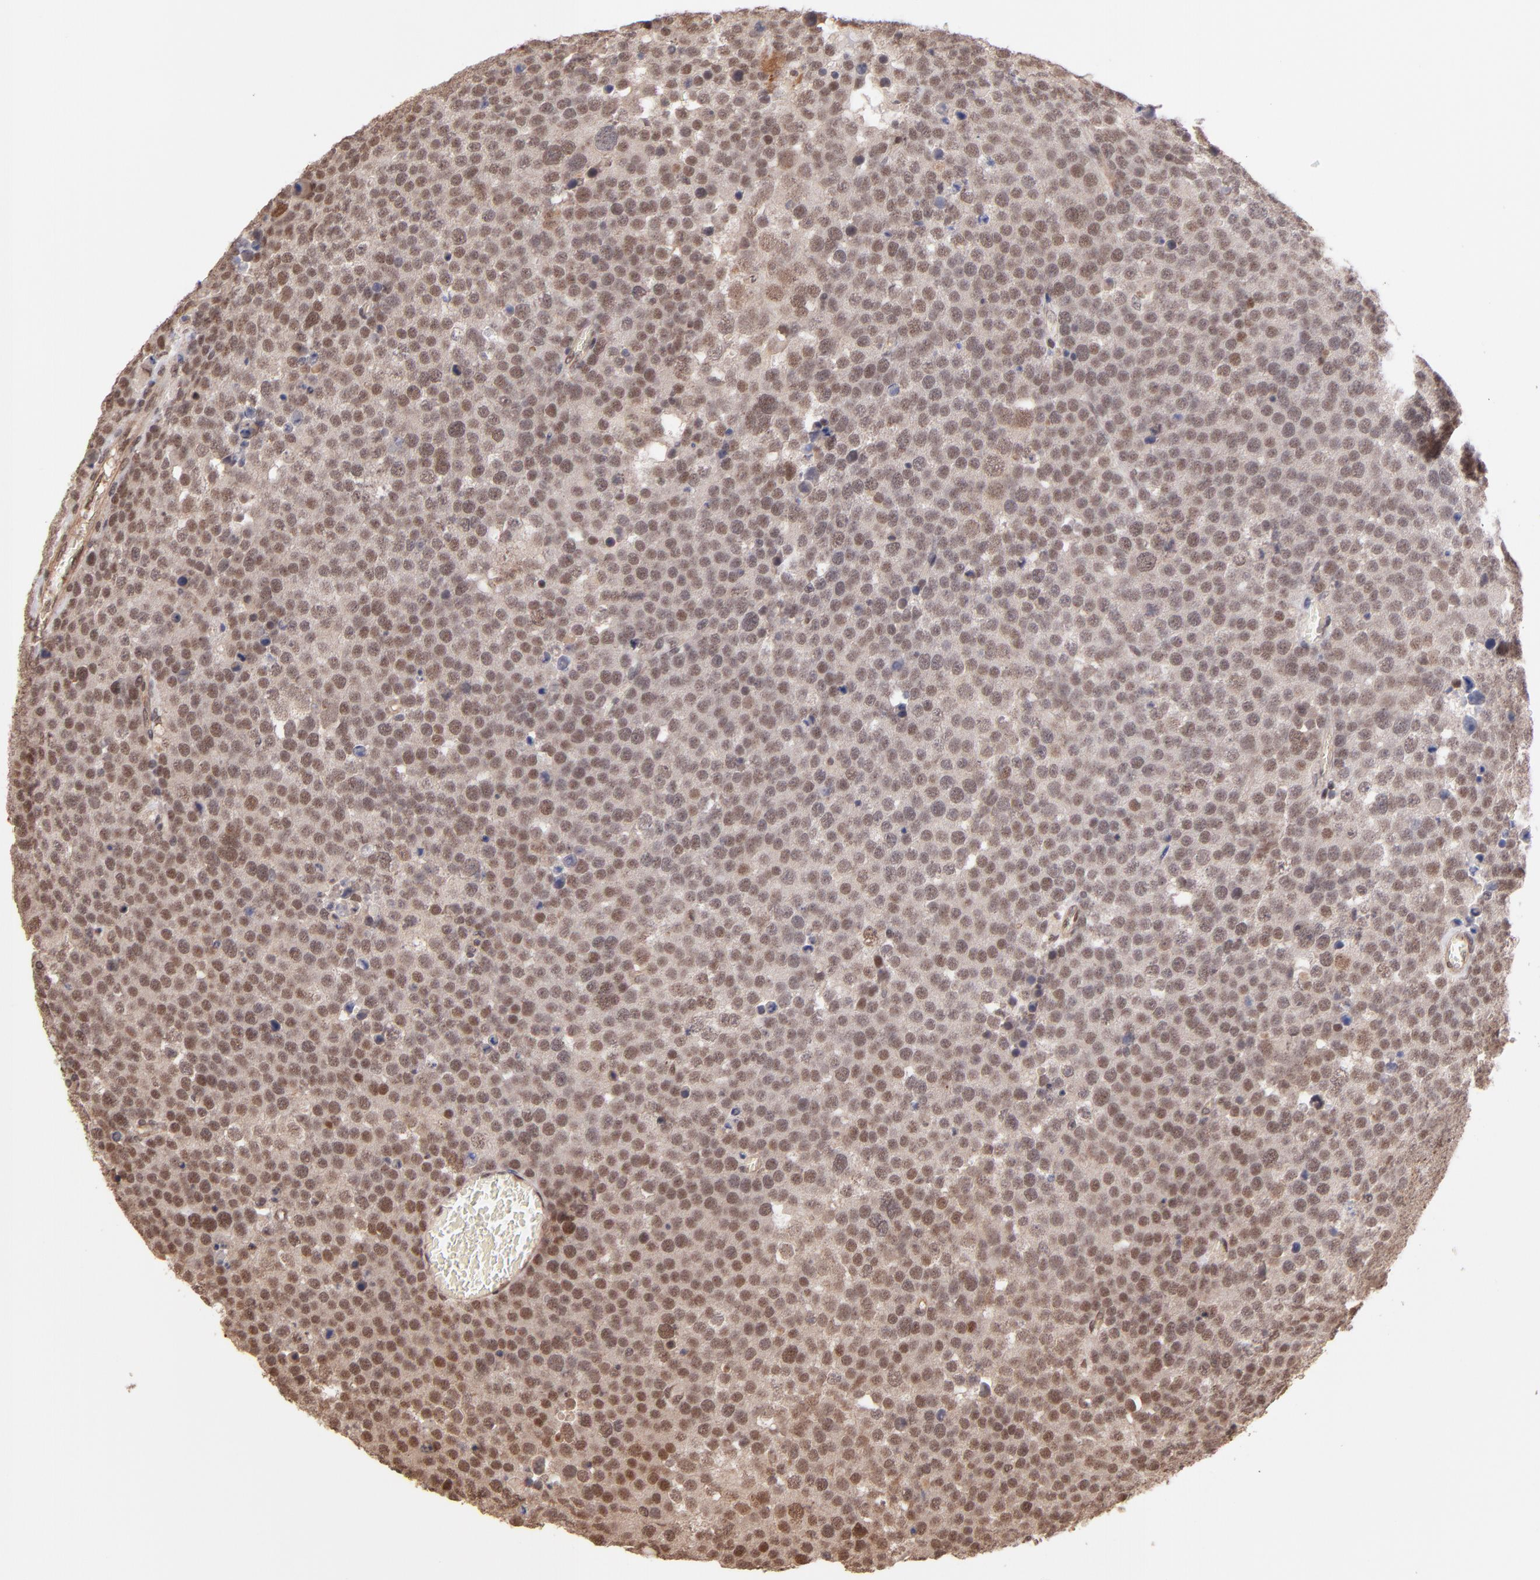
{"staining": {"intensity": "moderate", "quantity": "25%-75%", "location": "nuclear"}, "tissue": "testis cancer", "cell_type": "Tumor cells", "image_type": "cancer", "snomed": [{"axis": "morphology", "description": "Seminoma, NOS"}, {"axis": "topography", "description": "Testis"}], "caption": "Testis cancer was stained to show a protein in brown. There is medium levels of moderate nuclear positivity in approximately 25%-75% of tumor cells.", "gene": "TERF2", "patient": {"sex": "male", "age": 71}}